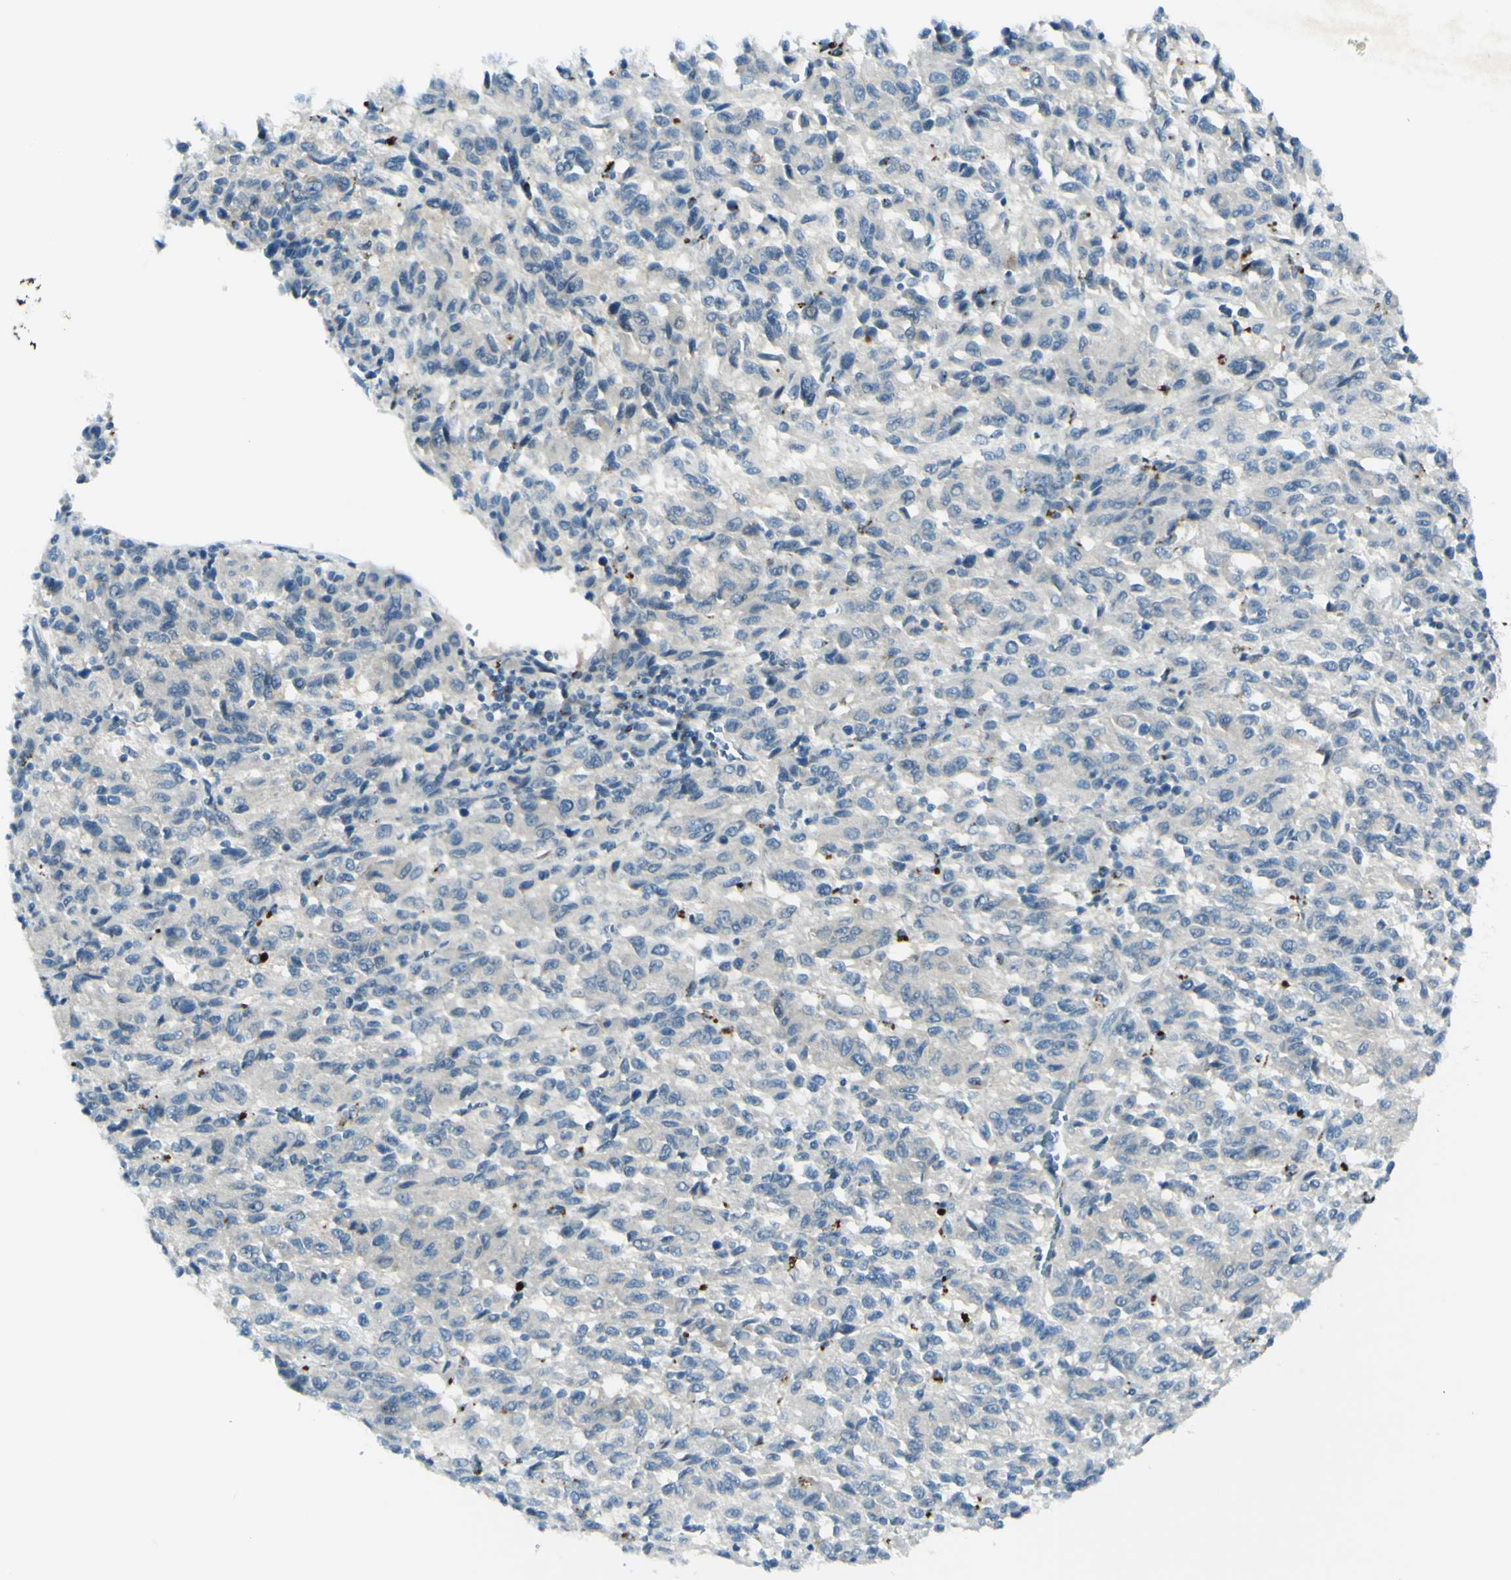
{"staining": {"intensity": "negative", "quantity": "none", "location": "none"}, "tissue": "melanoma", "cell_type": "Tumor cells", "image_type": "cancer", "snomed": [{"axis": "morphology", "description": "Malignant melanoma, Metastatic site"}, {"axis": "topography", "description": "Lung"}], "caption": "An IHC micrograph of melanoma is shown. There is no staining in tumor cells of melanoma. (Immunohistochemistry, brightfield microscopy, high magnification).", "gene": "B4GALT1", "patient": {"sex": "male", "age": 64}}